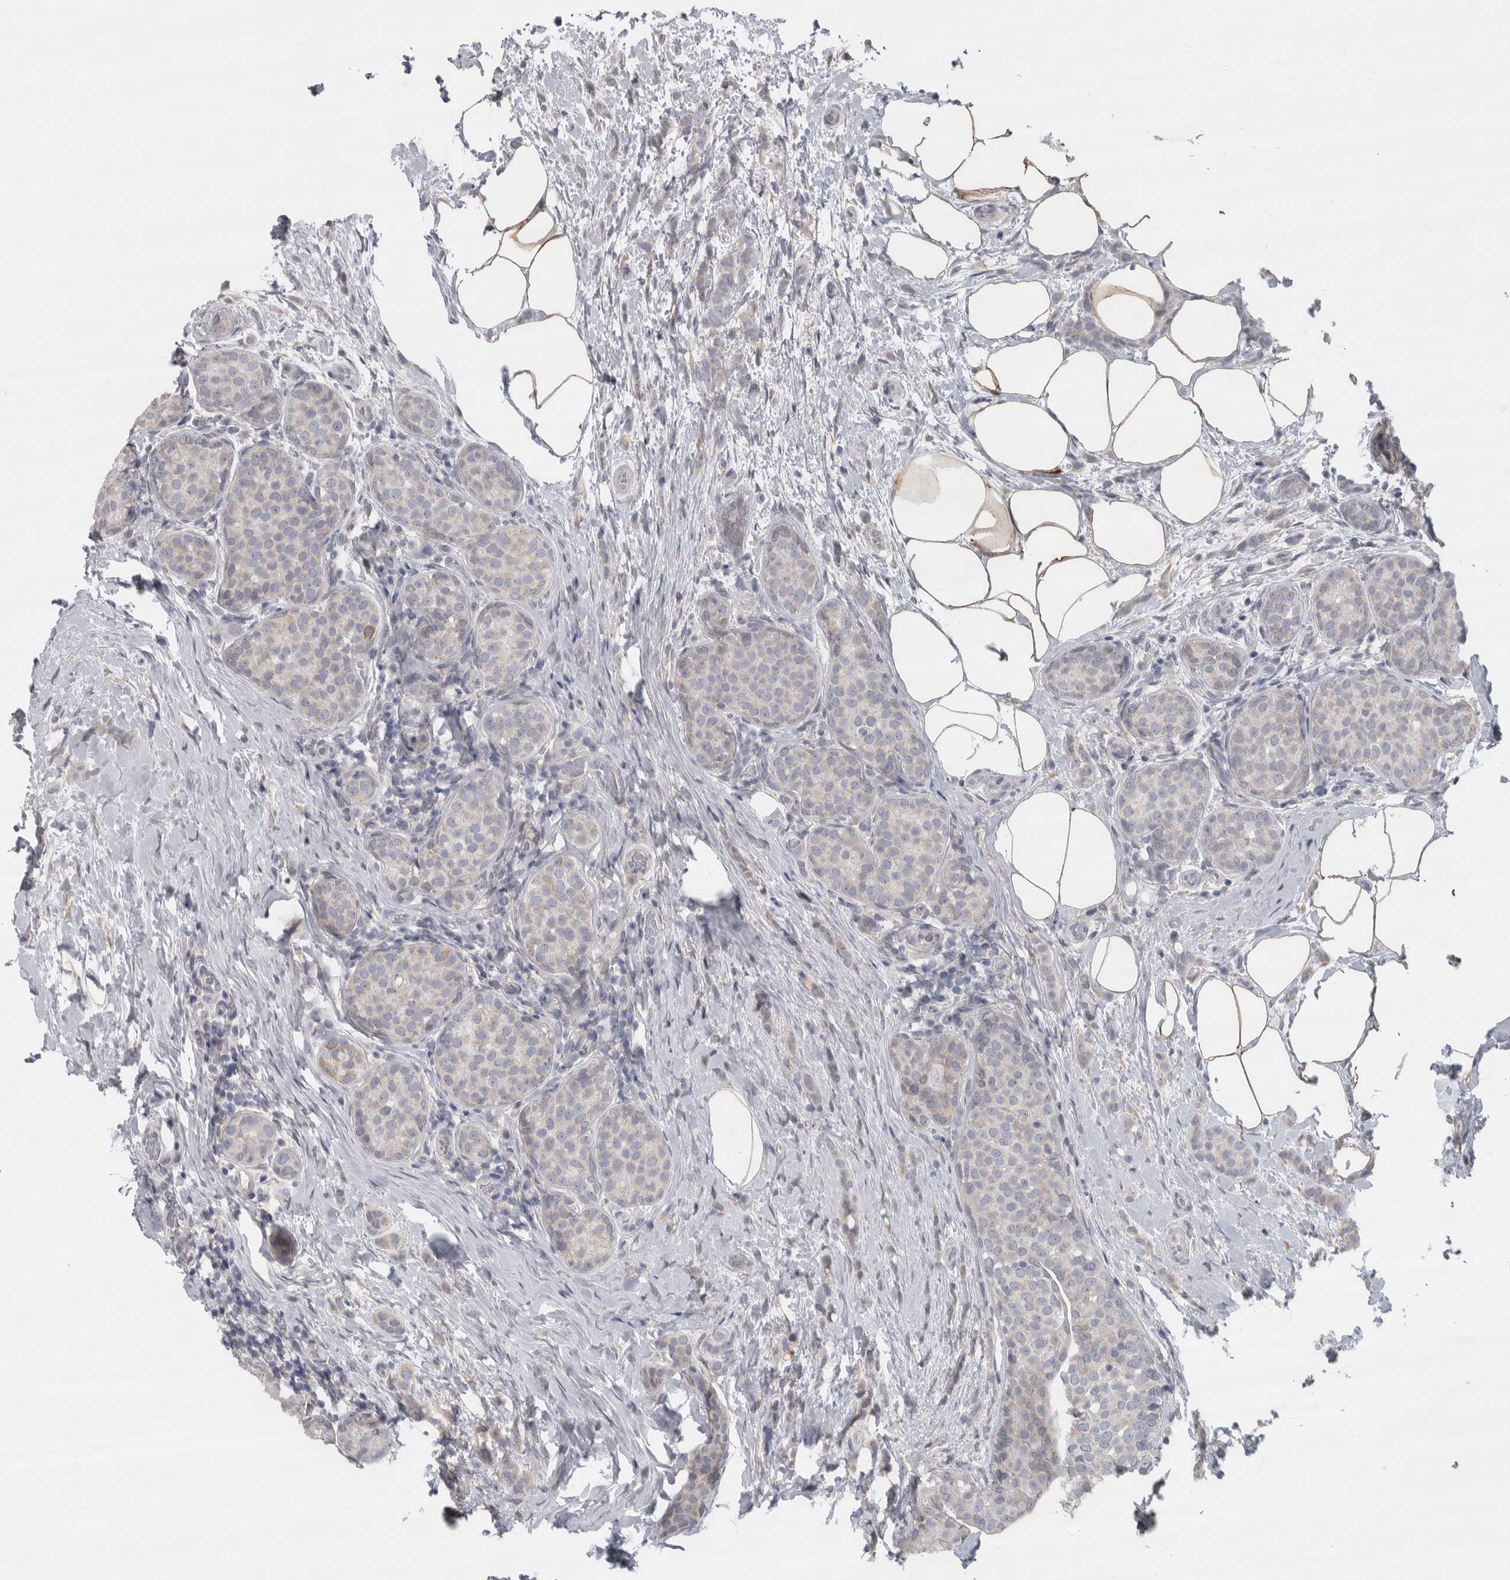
{"staining": {"intensity": "weak", "quantity": "<25%", "location": "cytoplasmic/membranous"}, "tissue": "breast cancer", "cell_type": "Tumor cells", "image_type": "cancer", "snomed": [{"axis": "morphology", "description": "Lobular carcinoma, in situ"}, {"axis": "morphology", "description": "Lobular carcinoma"}, {"axis": "topography", "description": "Breast"}], "caption": "There is no significant staining in tumor cells of breast cancer (lobular carcinoma).", "gene": "SIGMAR1", "patient": {"sex": "female", "age": 41}}